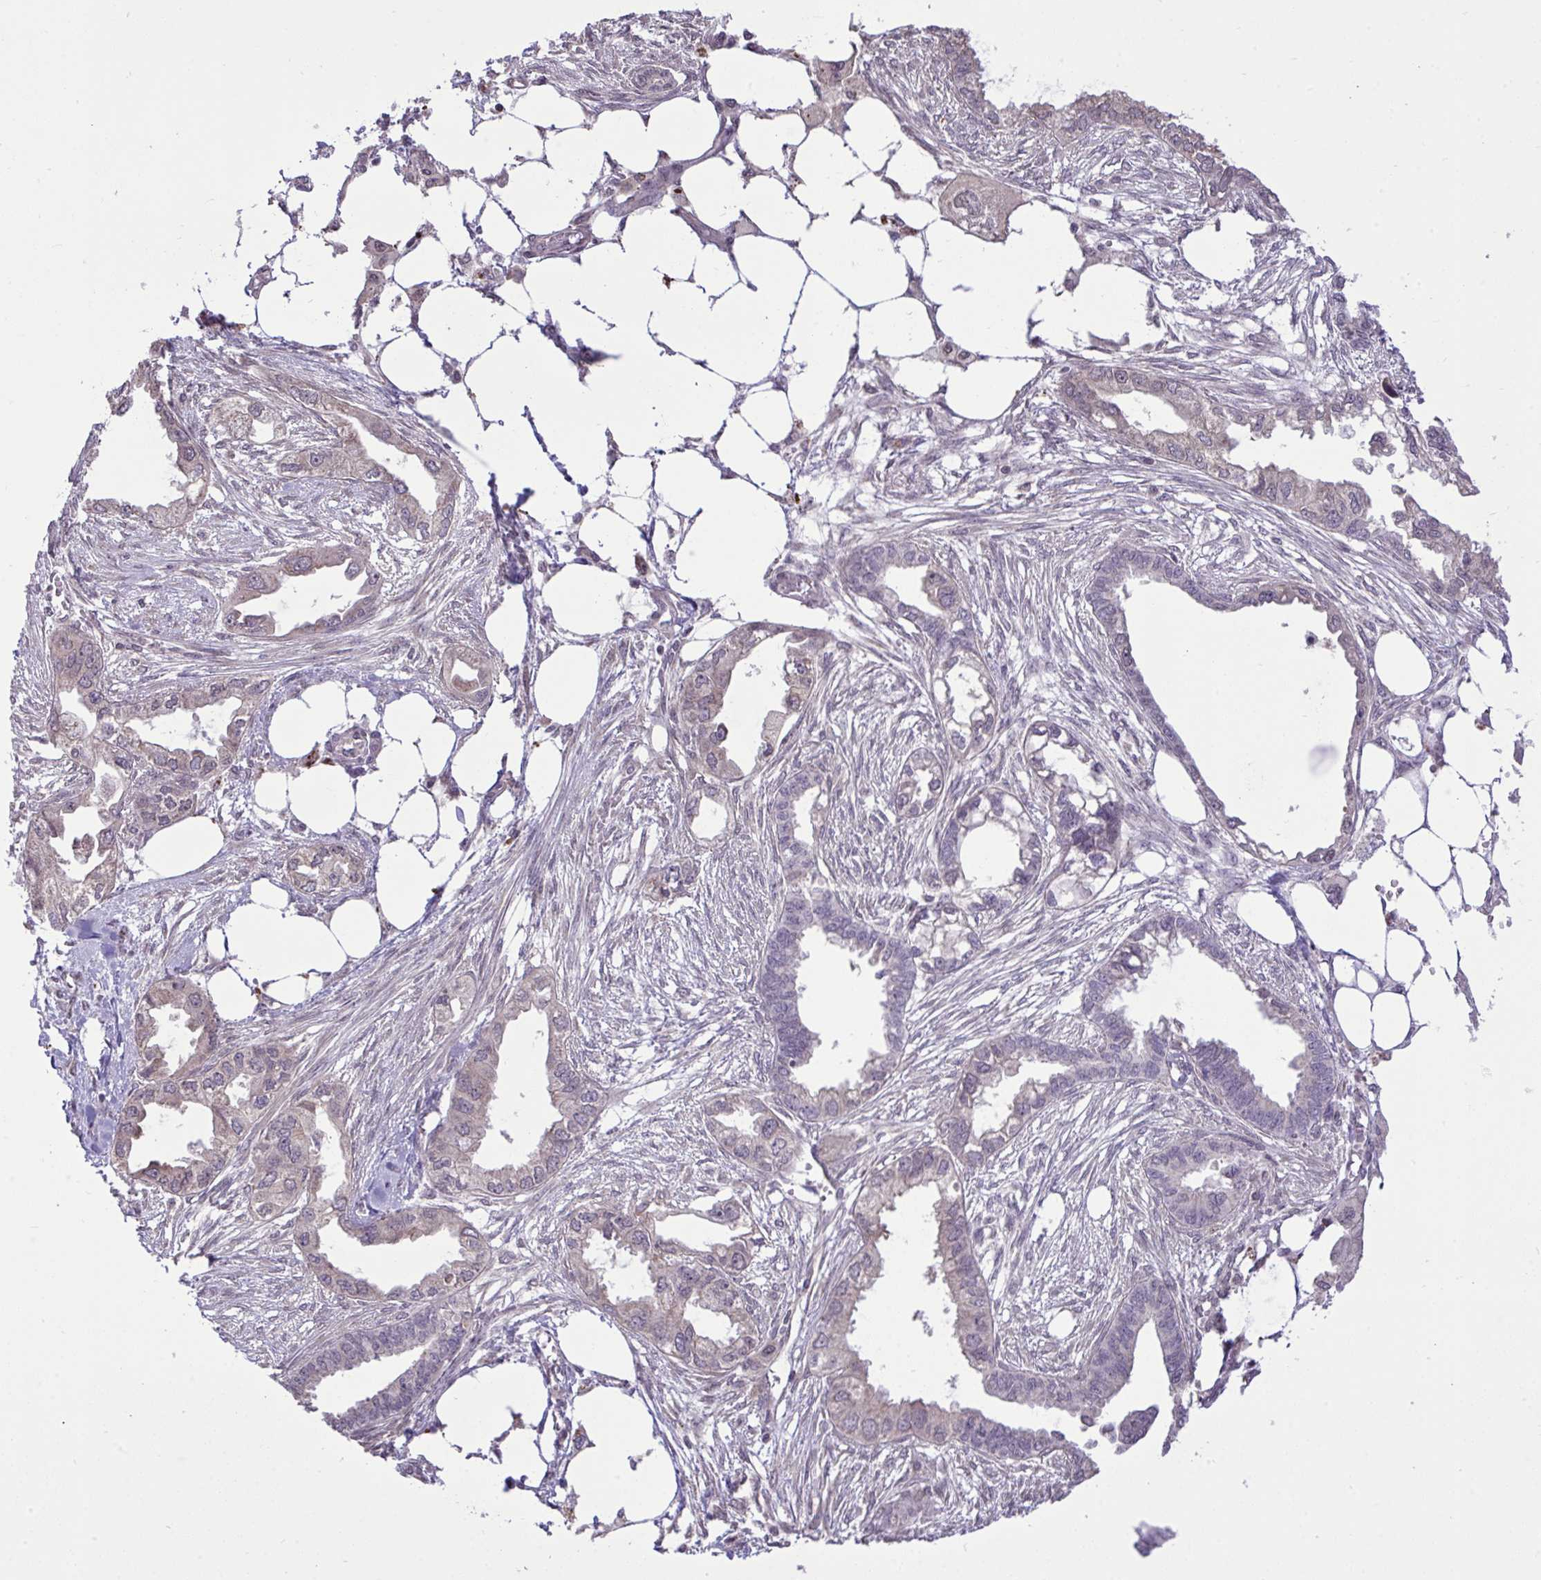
{"staining": {"intensity": "weak", "quantity": "<25%", "location": "cytoplasmic/membranous"}, "tissue": "endometrial cancer", "cell_type": "Tumor cells", "image_type": "cancer", "snomed": [{"axis": "morphology", "description": "Adenocarcinoma, NOS"}, {"axis": "morphology", "description": "Adenocarcinoma, metastatic, NOS"}, {"axis": "topography", "description": "Adipose tissue"}, {"axis": "topography", "description": "Endometrium"}], "caption": "High magnification brightfield microscopy of endometrial cancer stained with DAB (3,3'-diaminobenzidine) (brown) and counterstained with hematoxylin (blue): tumor cells show no significant positivity.", "gene": "CYP20A1", "patient": {"sex": "female", "age": 67}}